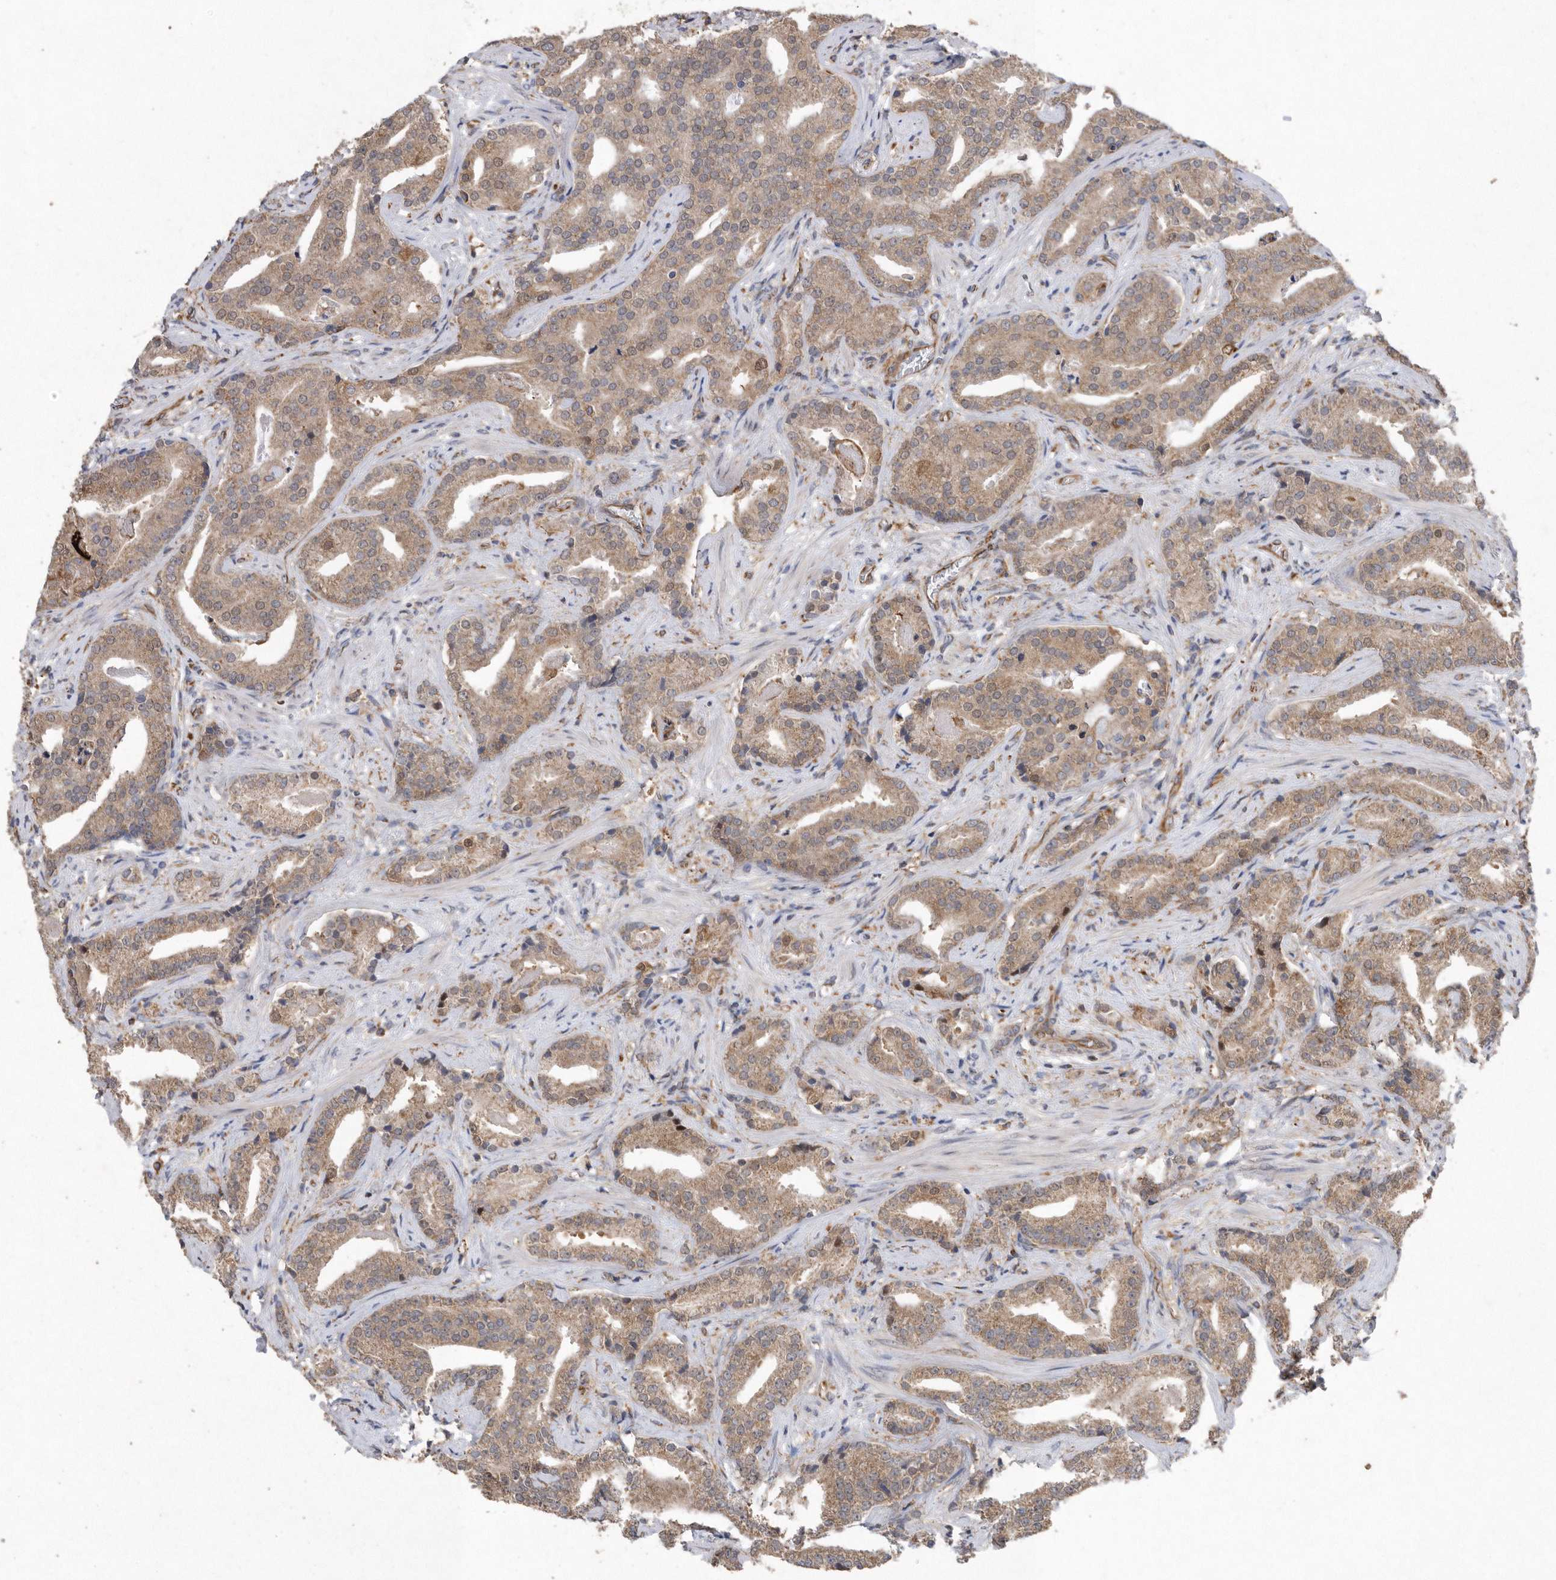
{"staining": {"intensity": "moderate", "quantity": ">75%", "location": "cytoplasmic/membranous"}, "tissue": "prostate cancer", "cell_type": "Tumor cells", "image_type": "cancer", "snomed": [{"axis": "morphology", "description": "Adenocarcinoma, Low grade"}, {"axis": "topography", "description": "Prostate"}], "caption": "Immunohistochemical staining of adenocarcinoma (low-grade) (prostate) demonstrates medium levels of moderate cytoplasmic/membranous staining in about >75% of tumor cells.", "gene": "PON2", "patient": {"sex": "male", "age": 67}}